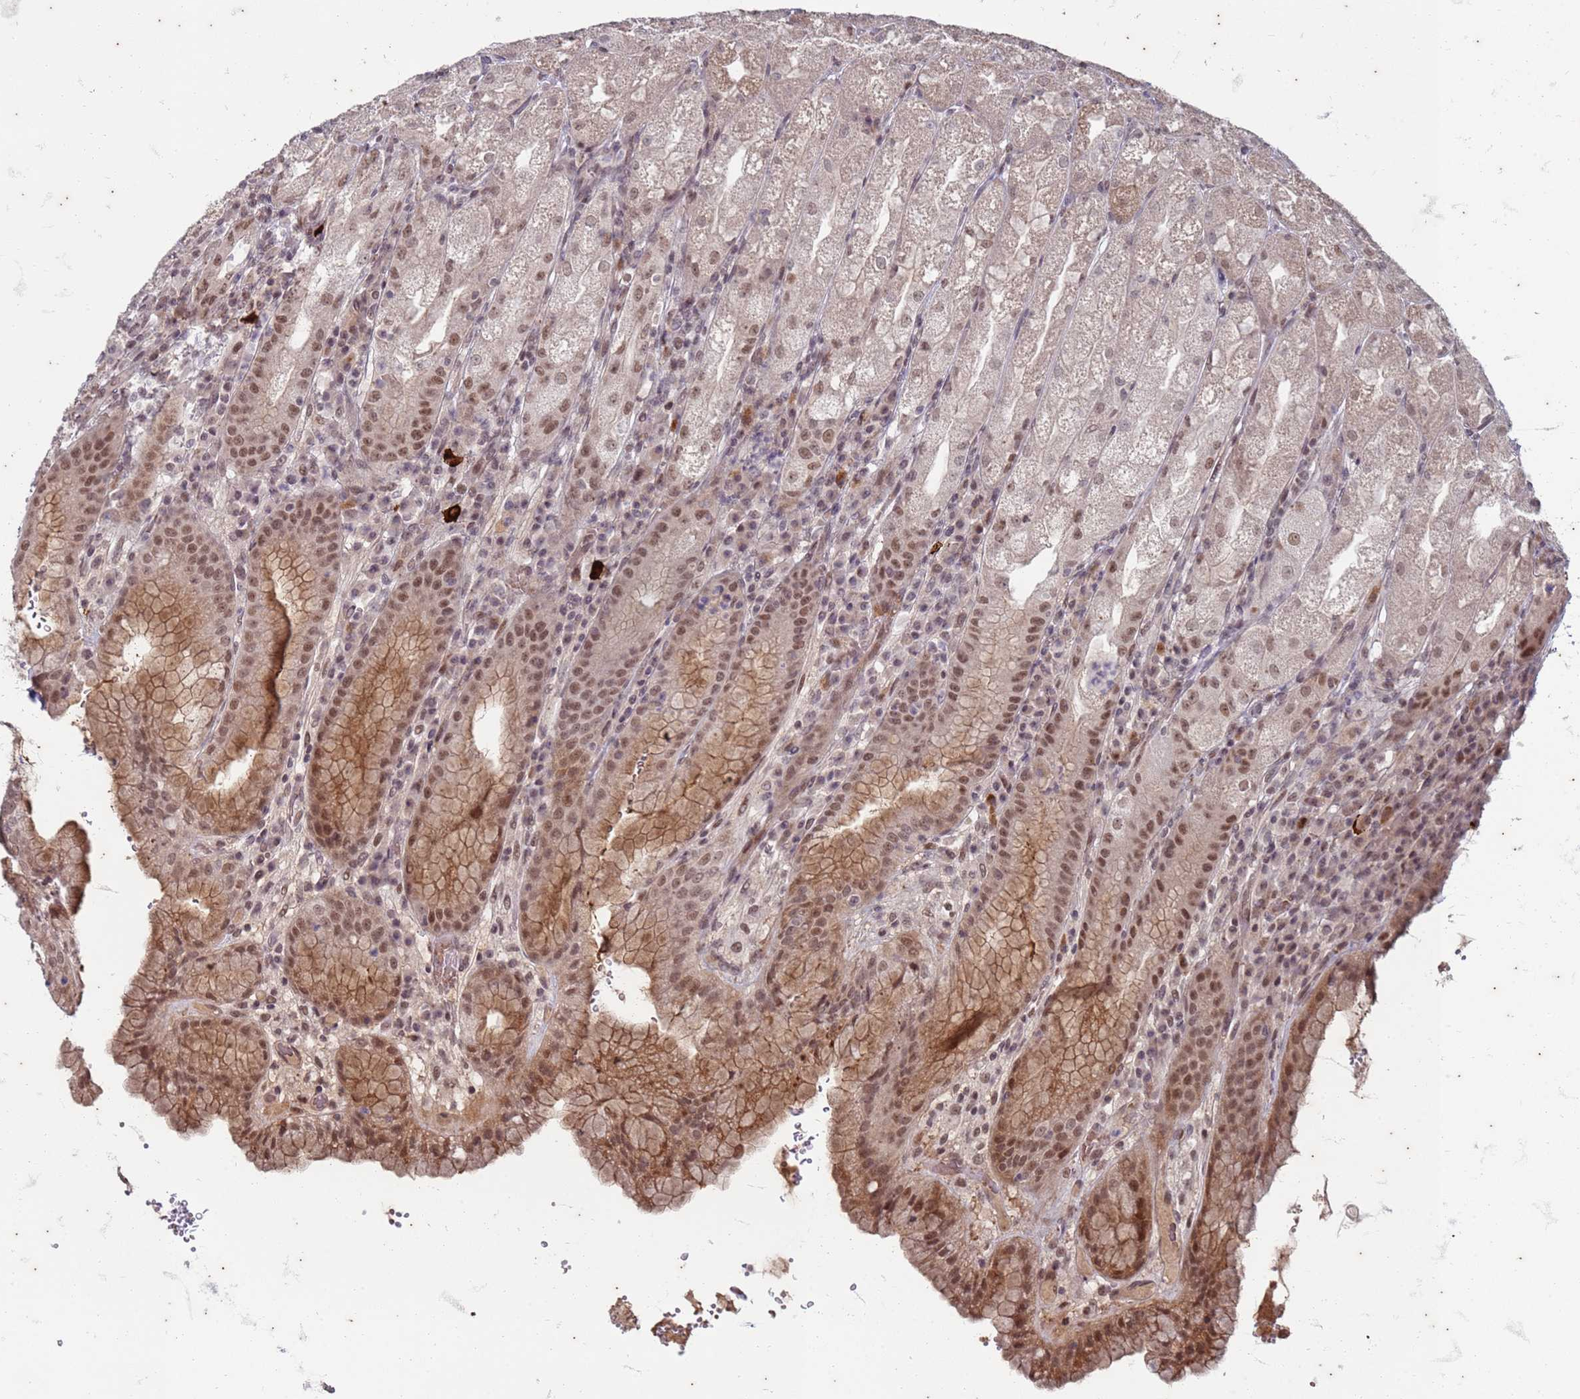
{"staining": {"intensity": "moderate", "quantity": "25%-75%", "location": "cytoplasmic/membranous,nuclear"}, "tissue": "stomach", "cell_type": "Glandular cells", "image_type": "normal", "snomed": [{"axis": "morphology", "description": "Normal tissue, NOS"}, {"axis": "topography", "description": "Stomach, upper"}], "caption": "The immunohistochemical stain shows moderate cytoplasmic/membranous,nuclear positivity in glandular cells of benign stomach. Nuclei are stained in blue.", "gene": "TRMT6", "patient": {"sex": "male", "age": 52}}